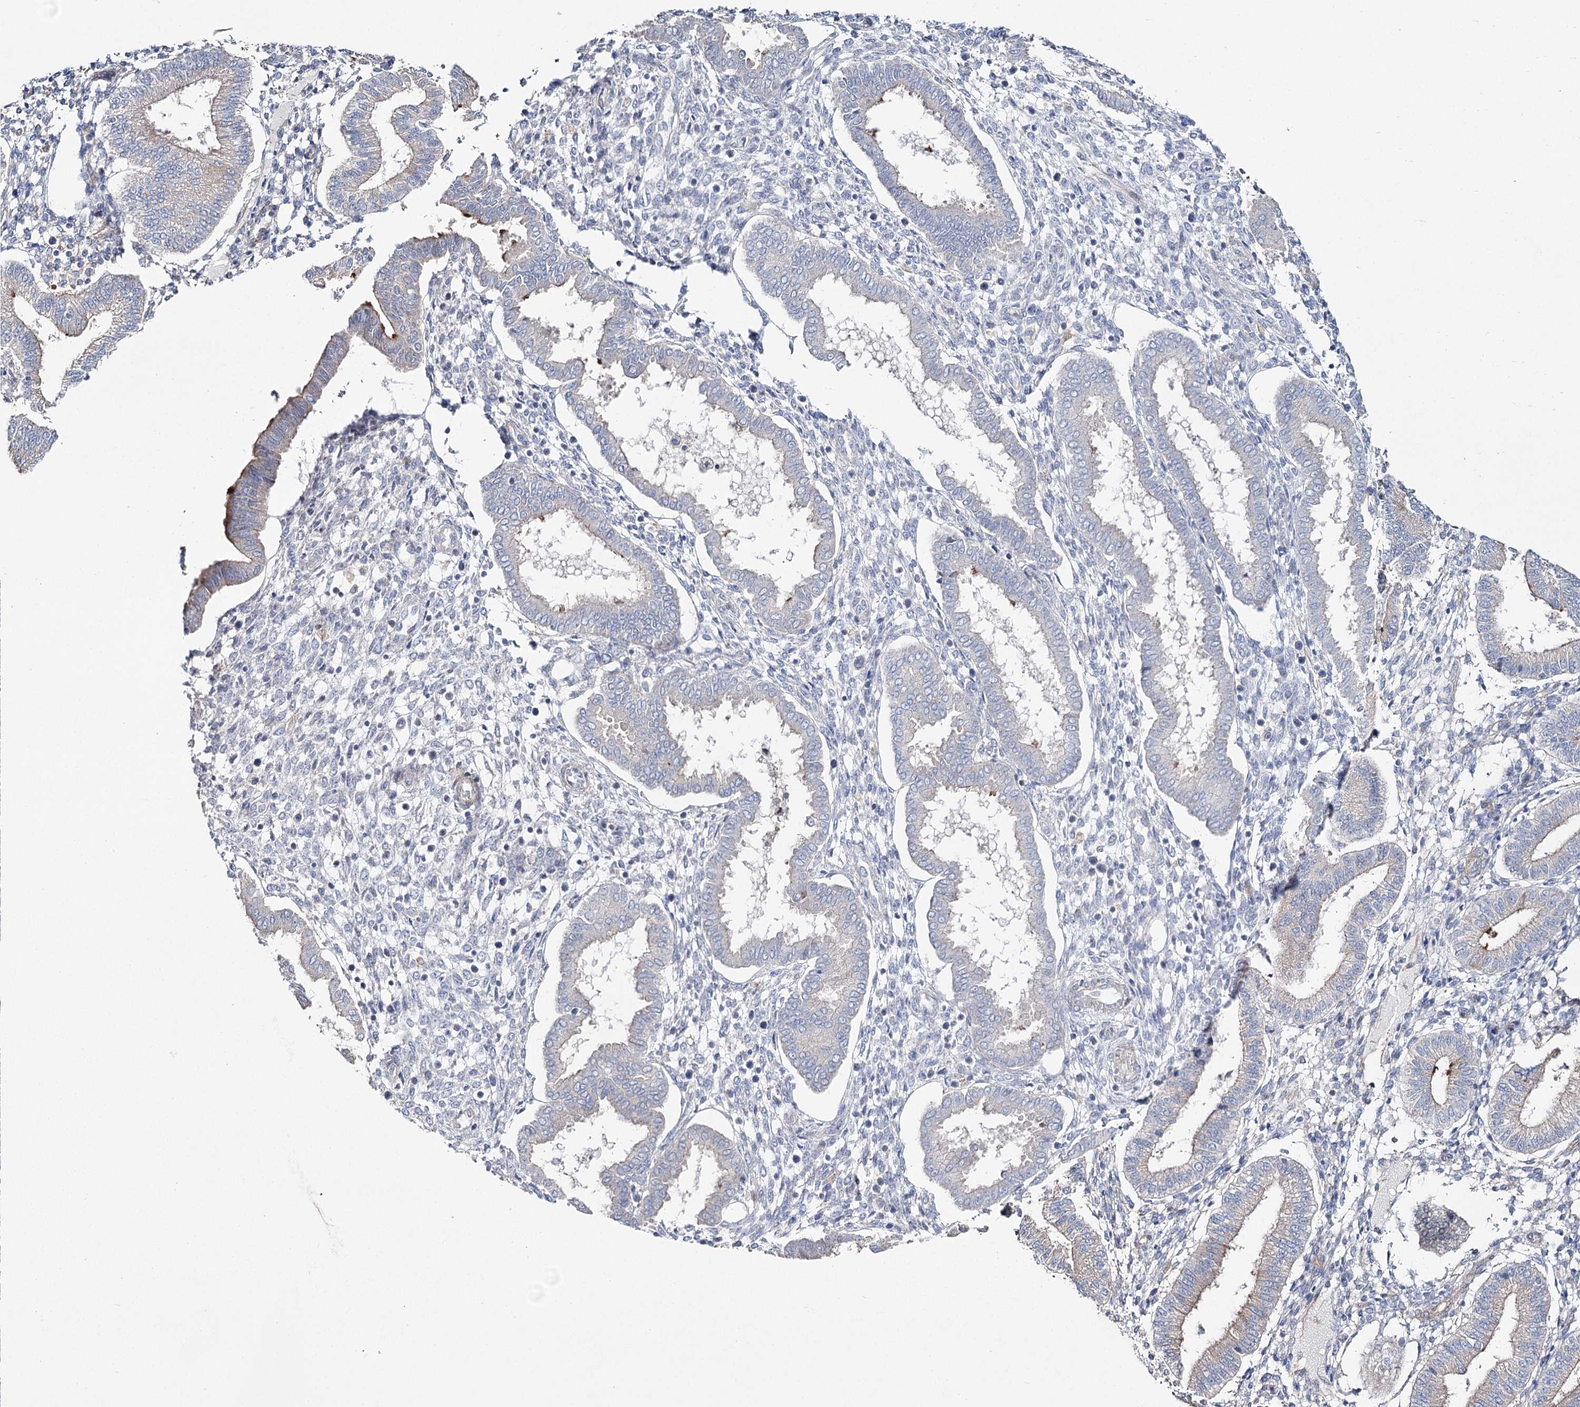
{"staining": {"intensity": "negative", "quantity": "none", "location": "none"}, "tissue": "endometrium", "cell_type": "Cells in endometrial stroma", "image_type": "normal", "snomed": [{"axis": "morphology", "description": "Normal tissue, NOS"}, {"axis": "topography", "description": "Endometrium"}], "caption": "This image is of benign endometrium stained with immunohistochemistry to label a protein in brown with the nuclei are counter-stained blue. There is no staining in cells in endometrial stroma.", "gene": "SUMF1", "patient": {"sex": "female", "age": 24}}